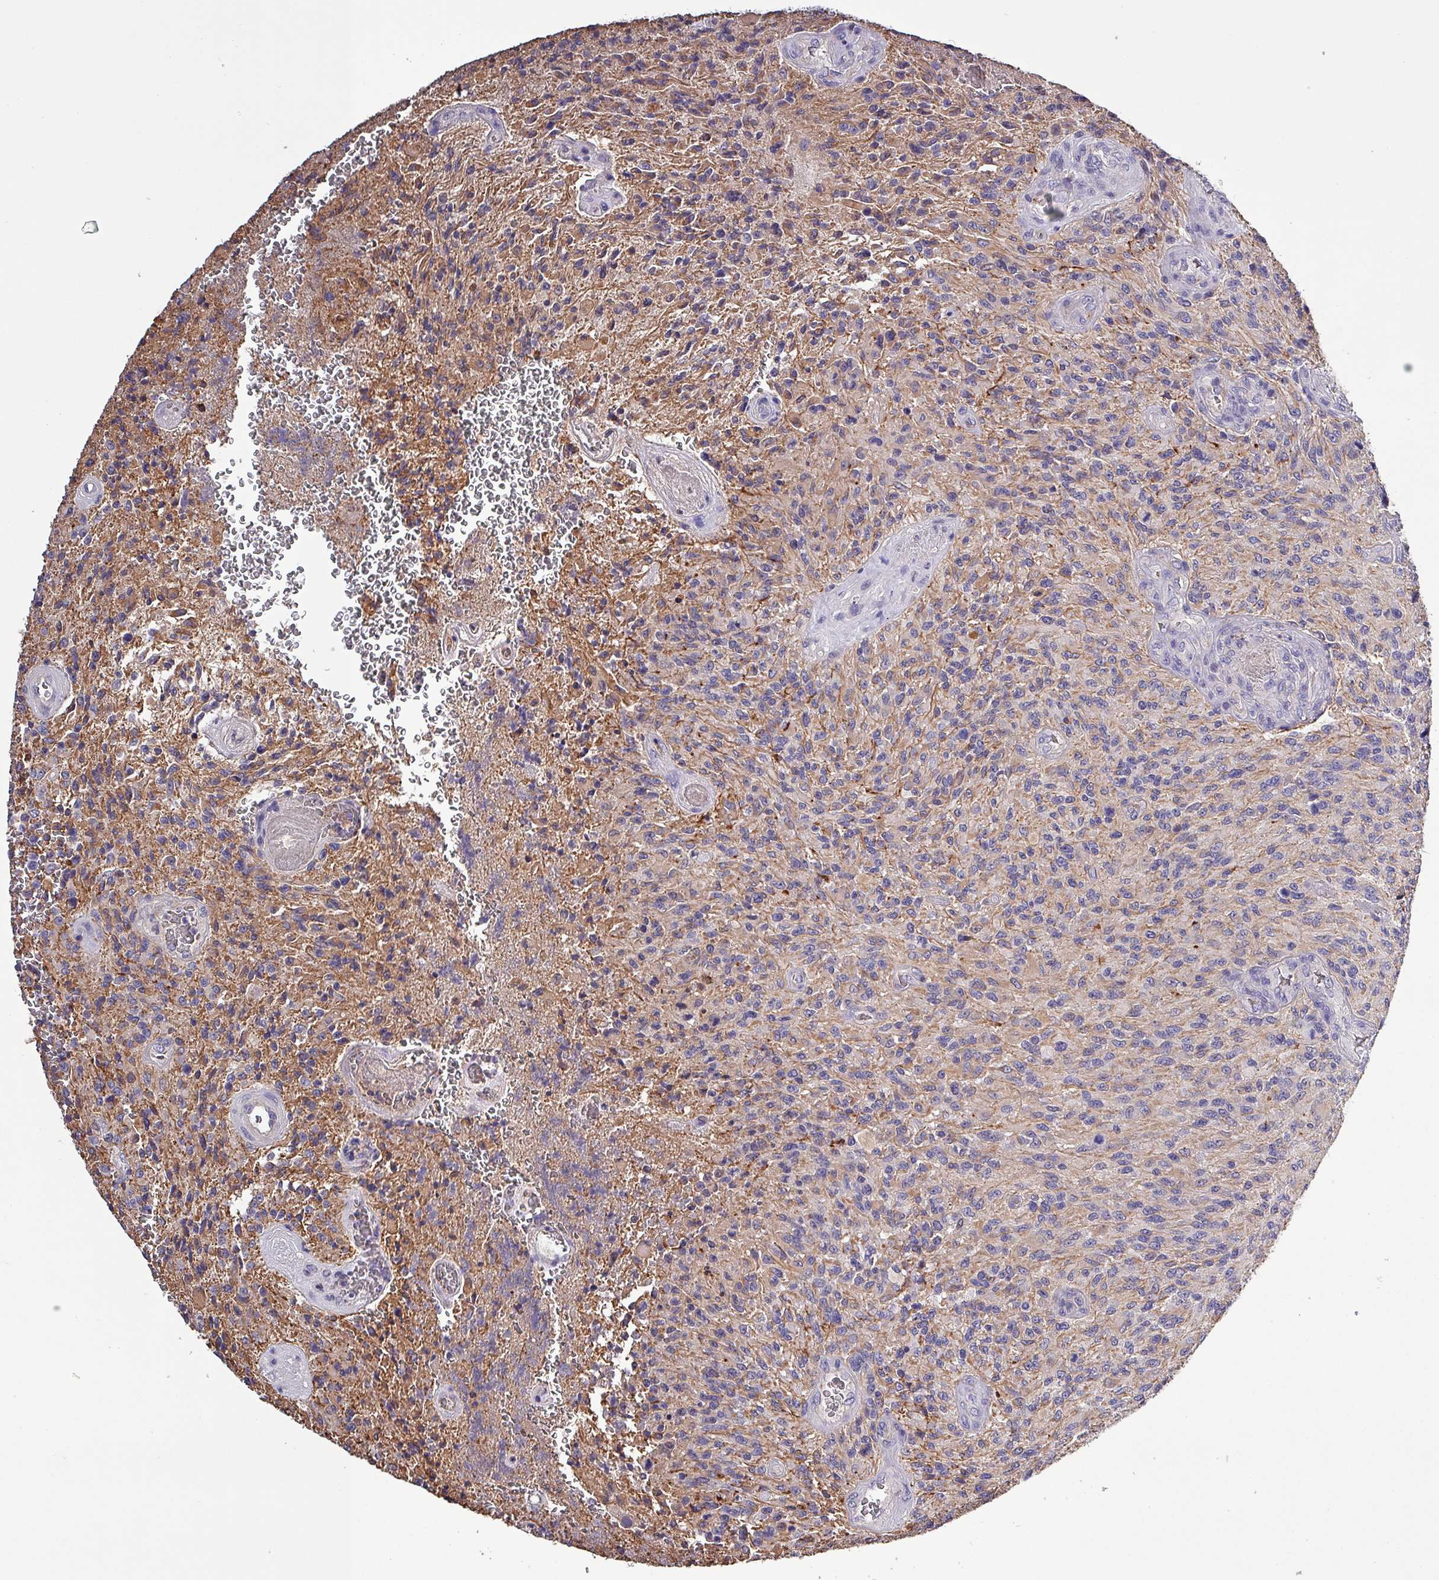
{"staining": {"intensity": "weak", "quantity": "<25%", "location": "cytoplasmic/membranous"}, "tissue": "glioma", "cell_type": "Tumor cells", "image_type": "cancer", "snomed": [{"axis": "morphology", "description": "Normal tissue, NOS"}, {"axis": "morphology", "description": "Glioma, malignant, High grade"}, {"axis": "topography", "description": "Cerebral cortex"}], "caption": "Protein analysis of glioma shows no significant positivity in tumor cells.", "gene": "HTRA4", "patient": {"sex": "male", "age": 56}}